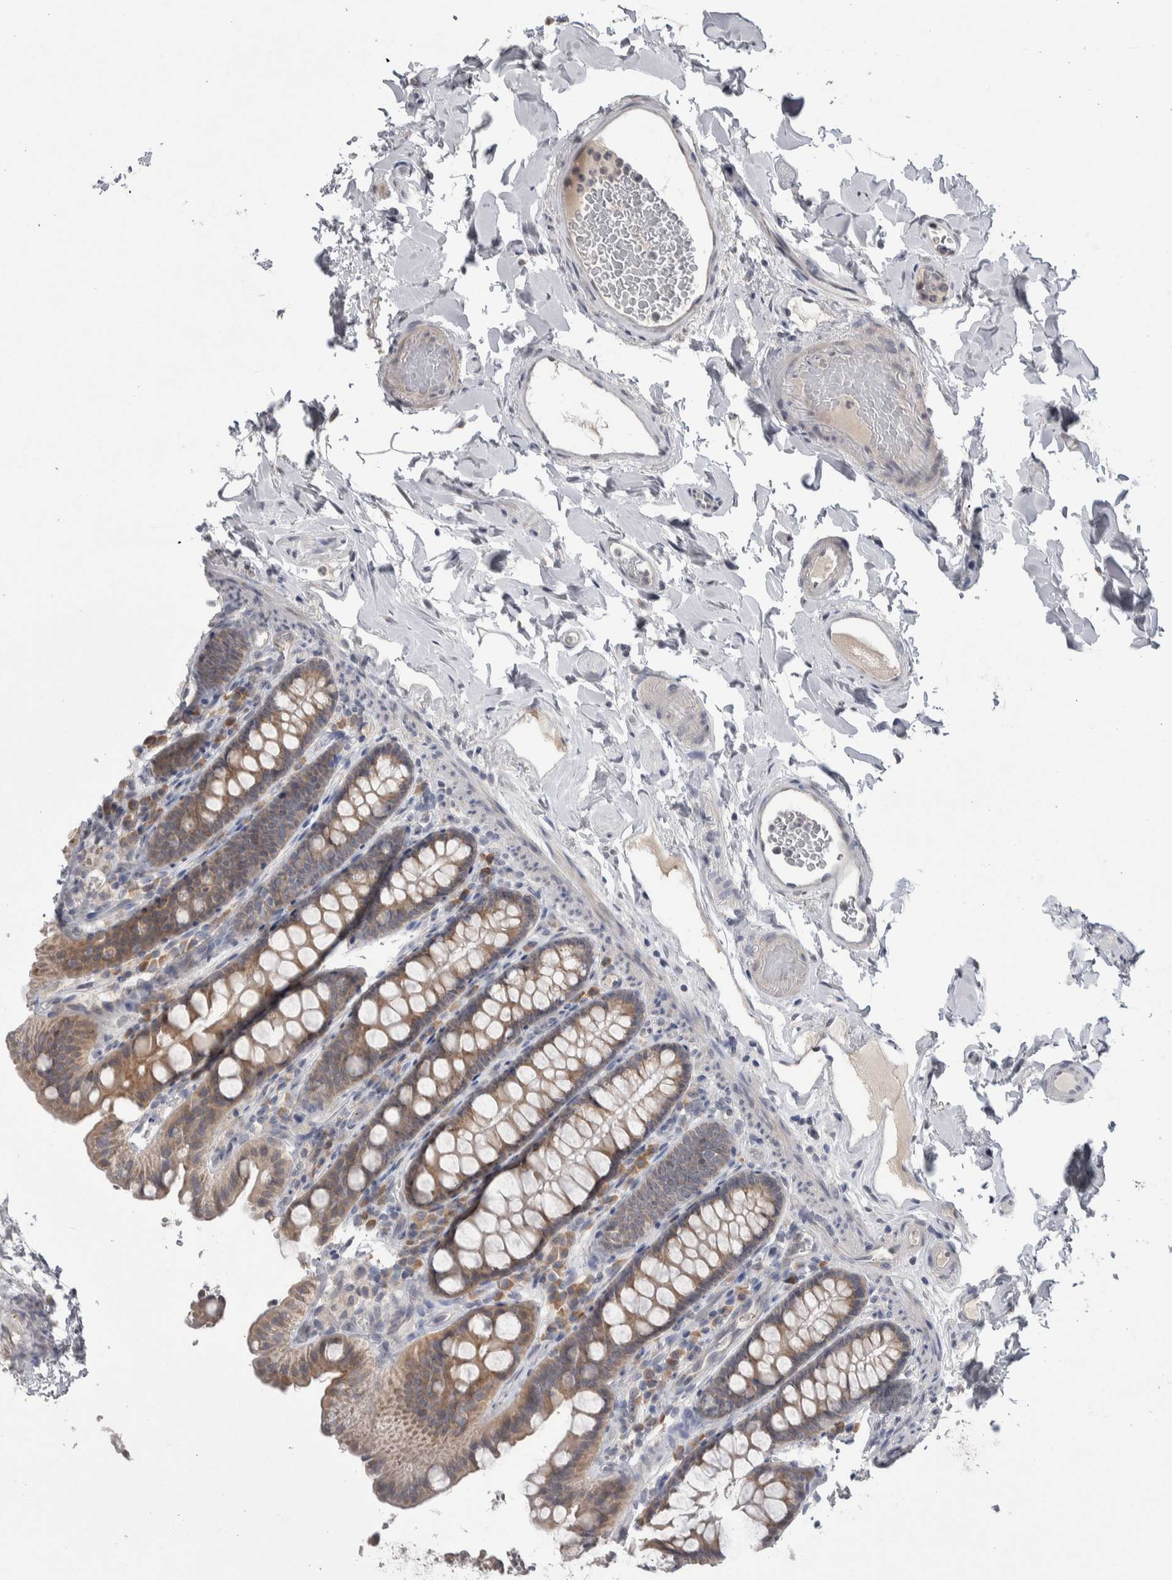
{"staining": {"intensity": "negative", "quantity": "none", "location": "none"}, "tissue": "colon", "cell_type": "Endothelial cells", "image_type": "normal", "snomed": [{"axis": "morphology", "description": "Normal tissue, NOS"}, {"axis": "topography", "description": "Colon"}, {"axis": "topography", "description": "Peripheral nerve tissue"}], "caption": "This is a photomicrograph of IHC staining of benign colon, which shows no positivity in endothelial cells. (Immunohistochemistry, brightfield microscopy, high magnification).", "gene": "CUL2", "patient": {"sex": "female", "age": 61}}